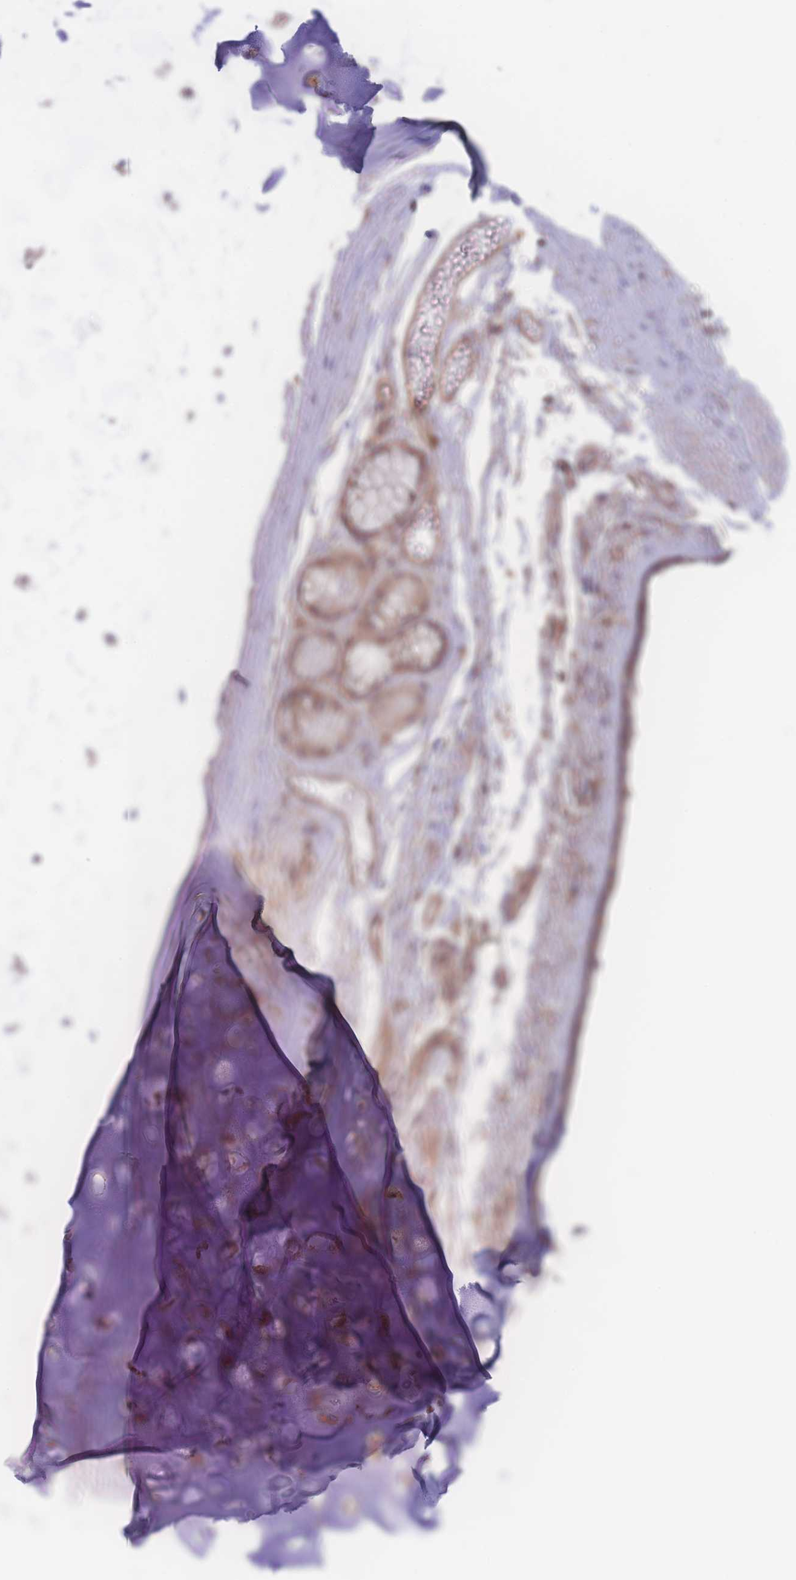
{"staining": {"intensity": "negative", "quantity": "none", "location": "none"}, "tissue": "adipose tissue", "cell_type": "Adipocytes", "image_type": "normal", "snomed": [{"axis": "morphology", "description": "Normal tissue, NOS"}, {"axis": "topography", "description": "Cartilage tissue"}], "caption": "Adipocytes are negative for protein expression in normal human adipose tissue. (DAB immunohistochemistry, high magnification).", "gene": "CFAP97", "patient": {"sex": "male", "age": 66}}